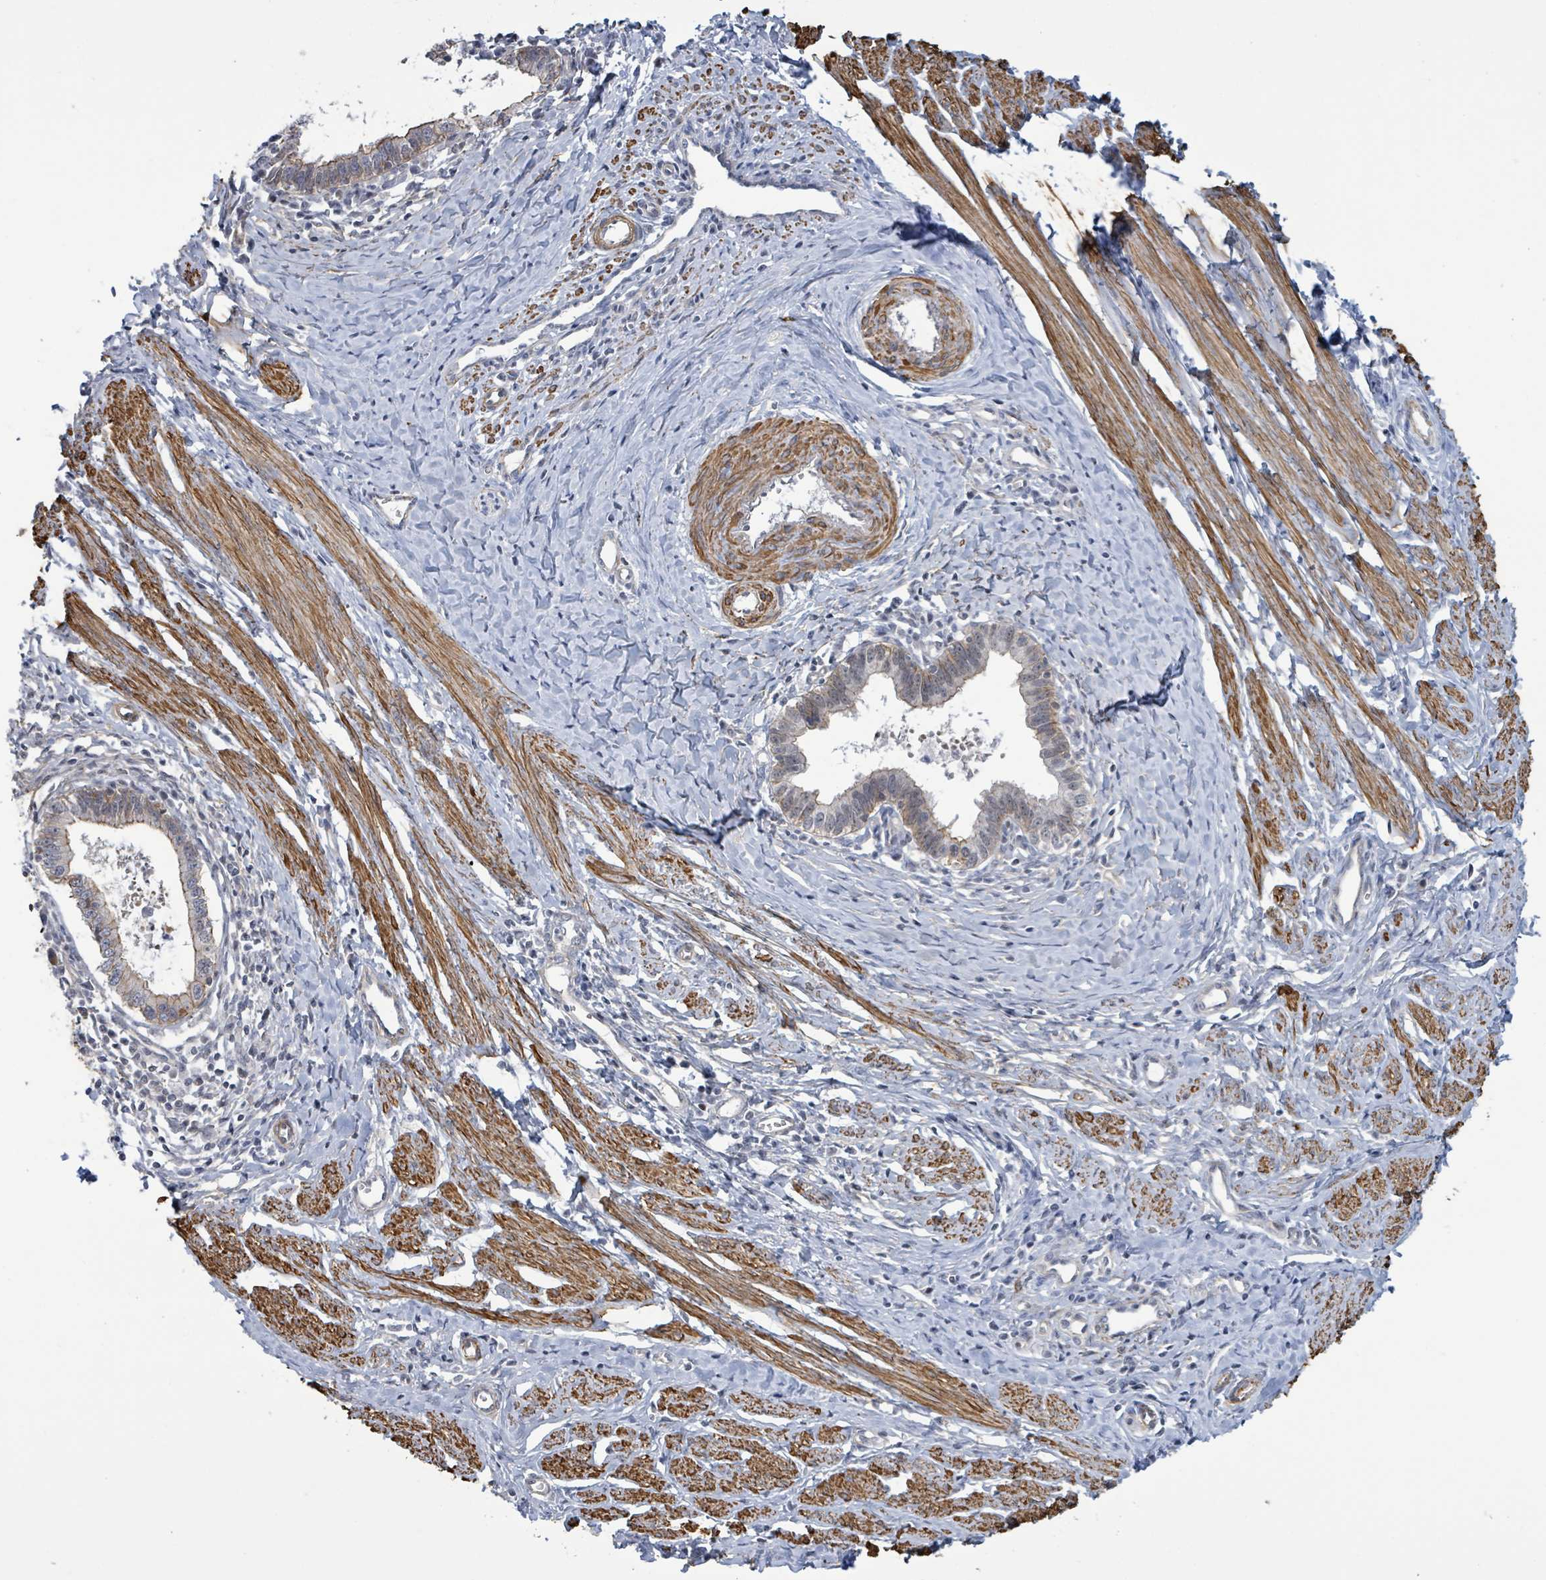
{"staining": {"intensity": "weak", "quantity": "<25%", "location": "cytoplasmic/membranous"}, "tissue": "cervical cancer", "cell_type": "Tumor cells", "image_type": "cancer", "snomed": [{"axis": "morphology", "description": "Adenocarcinoma, NOS"}, {"axis": "topography", "description": "Cervix"}], "caption": "Tumor cells are negative for protein expression in human cervical cancer (adenocarcinoma).", "gene": "DMRTC1B", "patient": {"sex": "female", "age": 36}}